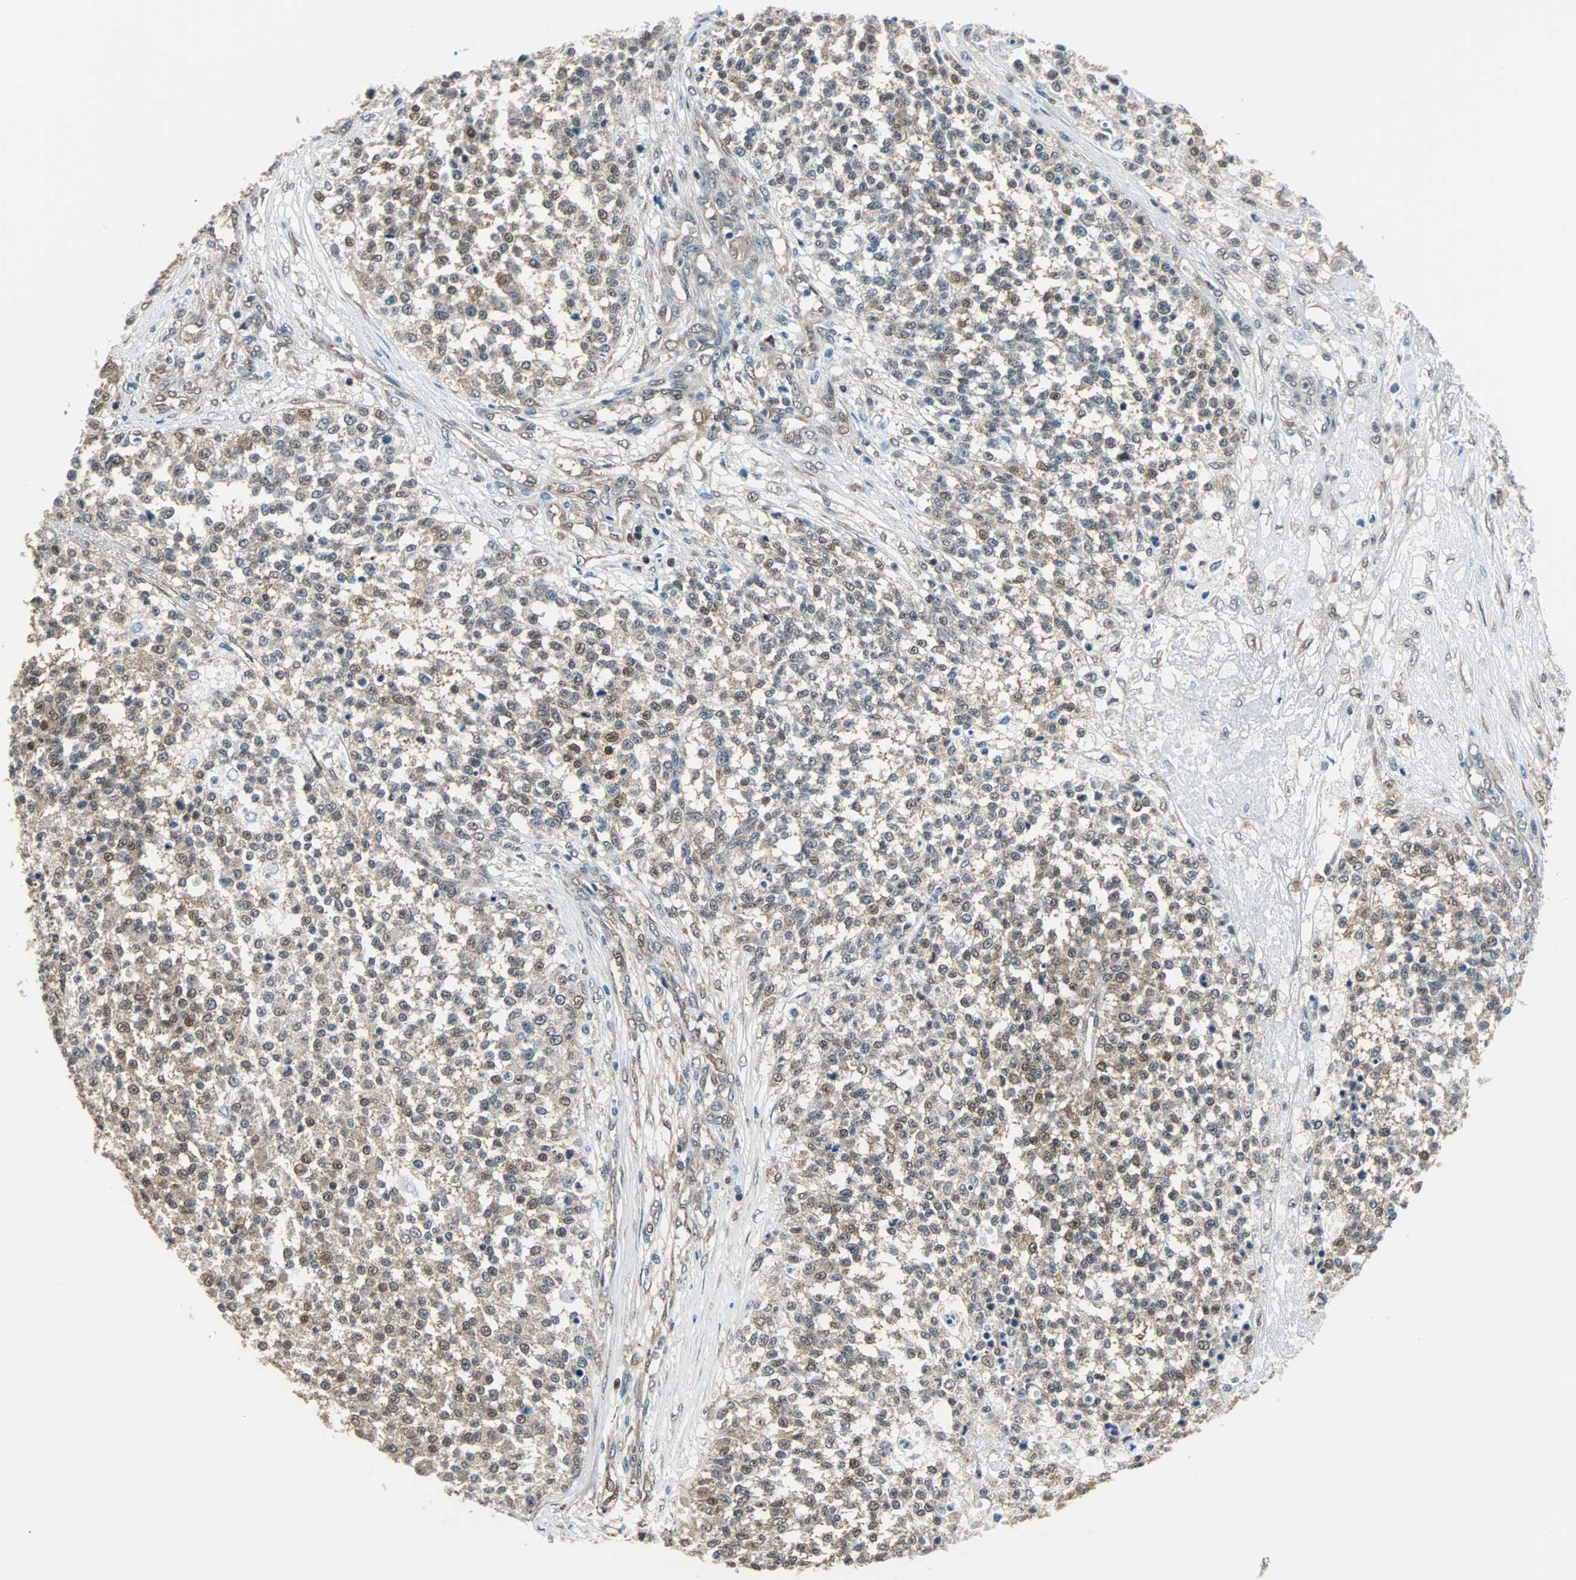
{"staining": {"intensity": "weak", "quantity": ">75%", "location": "cytoplasmic/membranous"}, "tissue": "testis cancer", "cell_type": "Tumor cells", "image_type": "cancer", "snomed": [{"axis": "morphology", "description": "Seminoma, NOS"}, {"axis": "topography", "description": "Testis"}], "caption": "A brown stain highlights weak cytoplasmic/membranous positivity of a protein in human testis seminoma tumor cells. The protein is stained brown, and the nuclei are stained in blue (DAB IHC with brightfield microscopy, high magnification).", "gene": "VCP", "patient": {"sex": "male", "age": 59}}